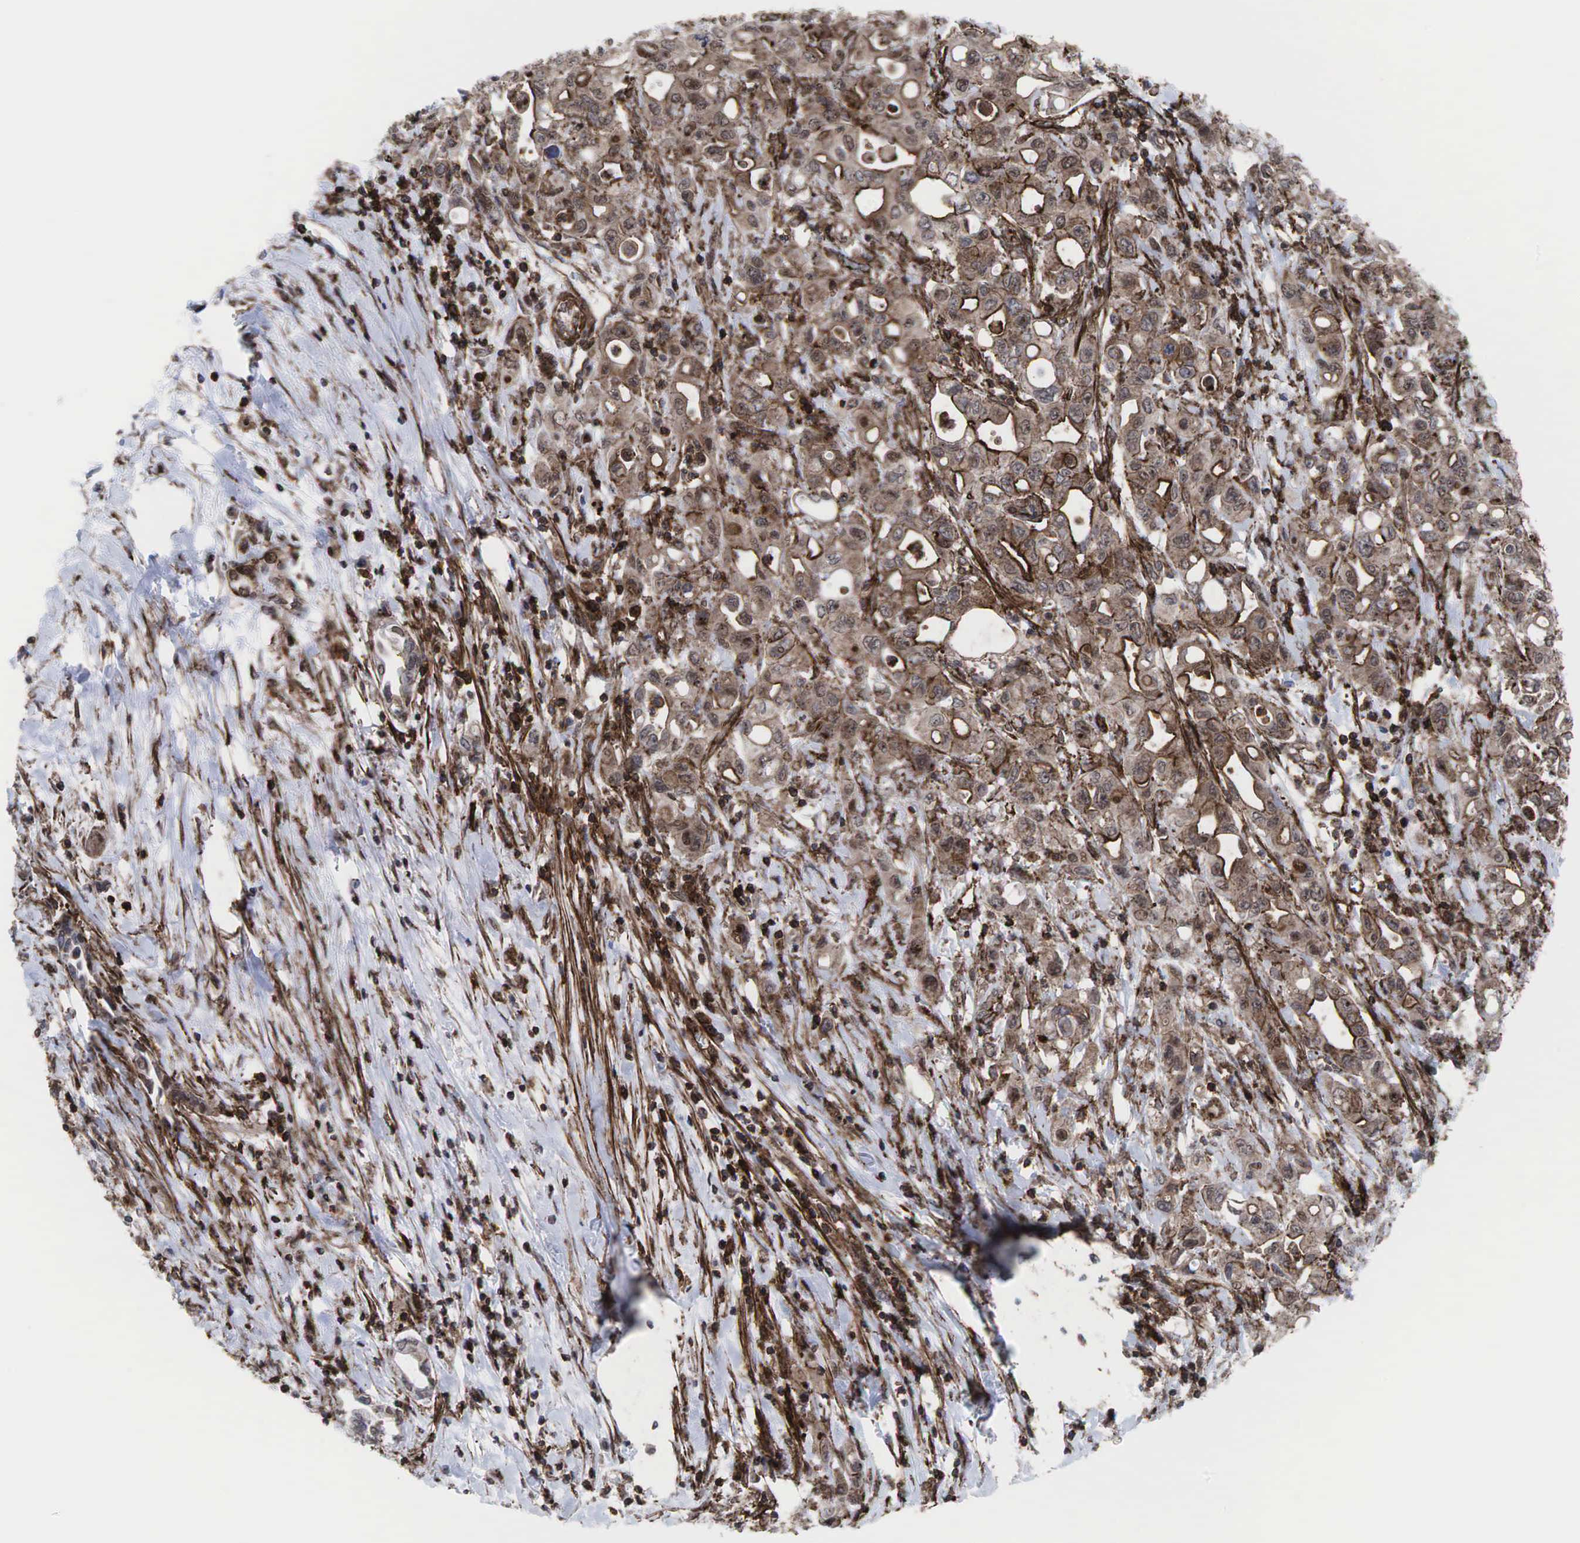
{"staining": {"intensity": "weak", "quantity": ">75%", "location": "cytoplasmic/membranous"}, "tissue": "pancreatic cancer", "cell_type": "Tumor cells", "image_type": "cancer", "snomed": [{"axis": "morphology", "description": "Adenocarcinoma, NOS"}, {"axis": "topography", "description": "Pancreas"}], "caption": "Immunohistochemistry staining of adenocarcinoma (pancreatic), which exhibits low levels of weak cytoplasmic/membranous expression in approximately >75% of tumor cells indicating weak cytoplasmic/membranous protein staining. The staining was performed using DAB (brown) for protein detection and nuclei were counterstained in hematoxylin (blue).", "gene": "GPRASP1", "patient": {"sex": "female", "age": 57}}